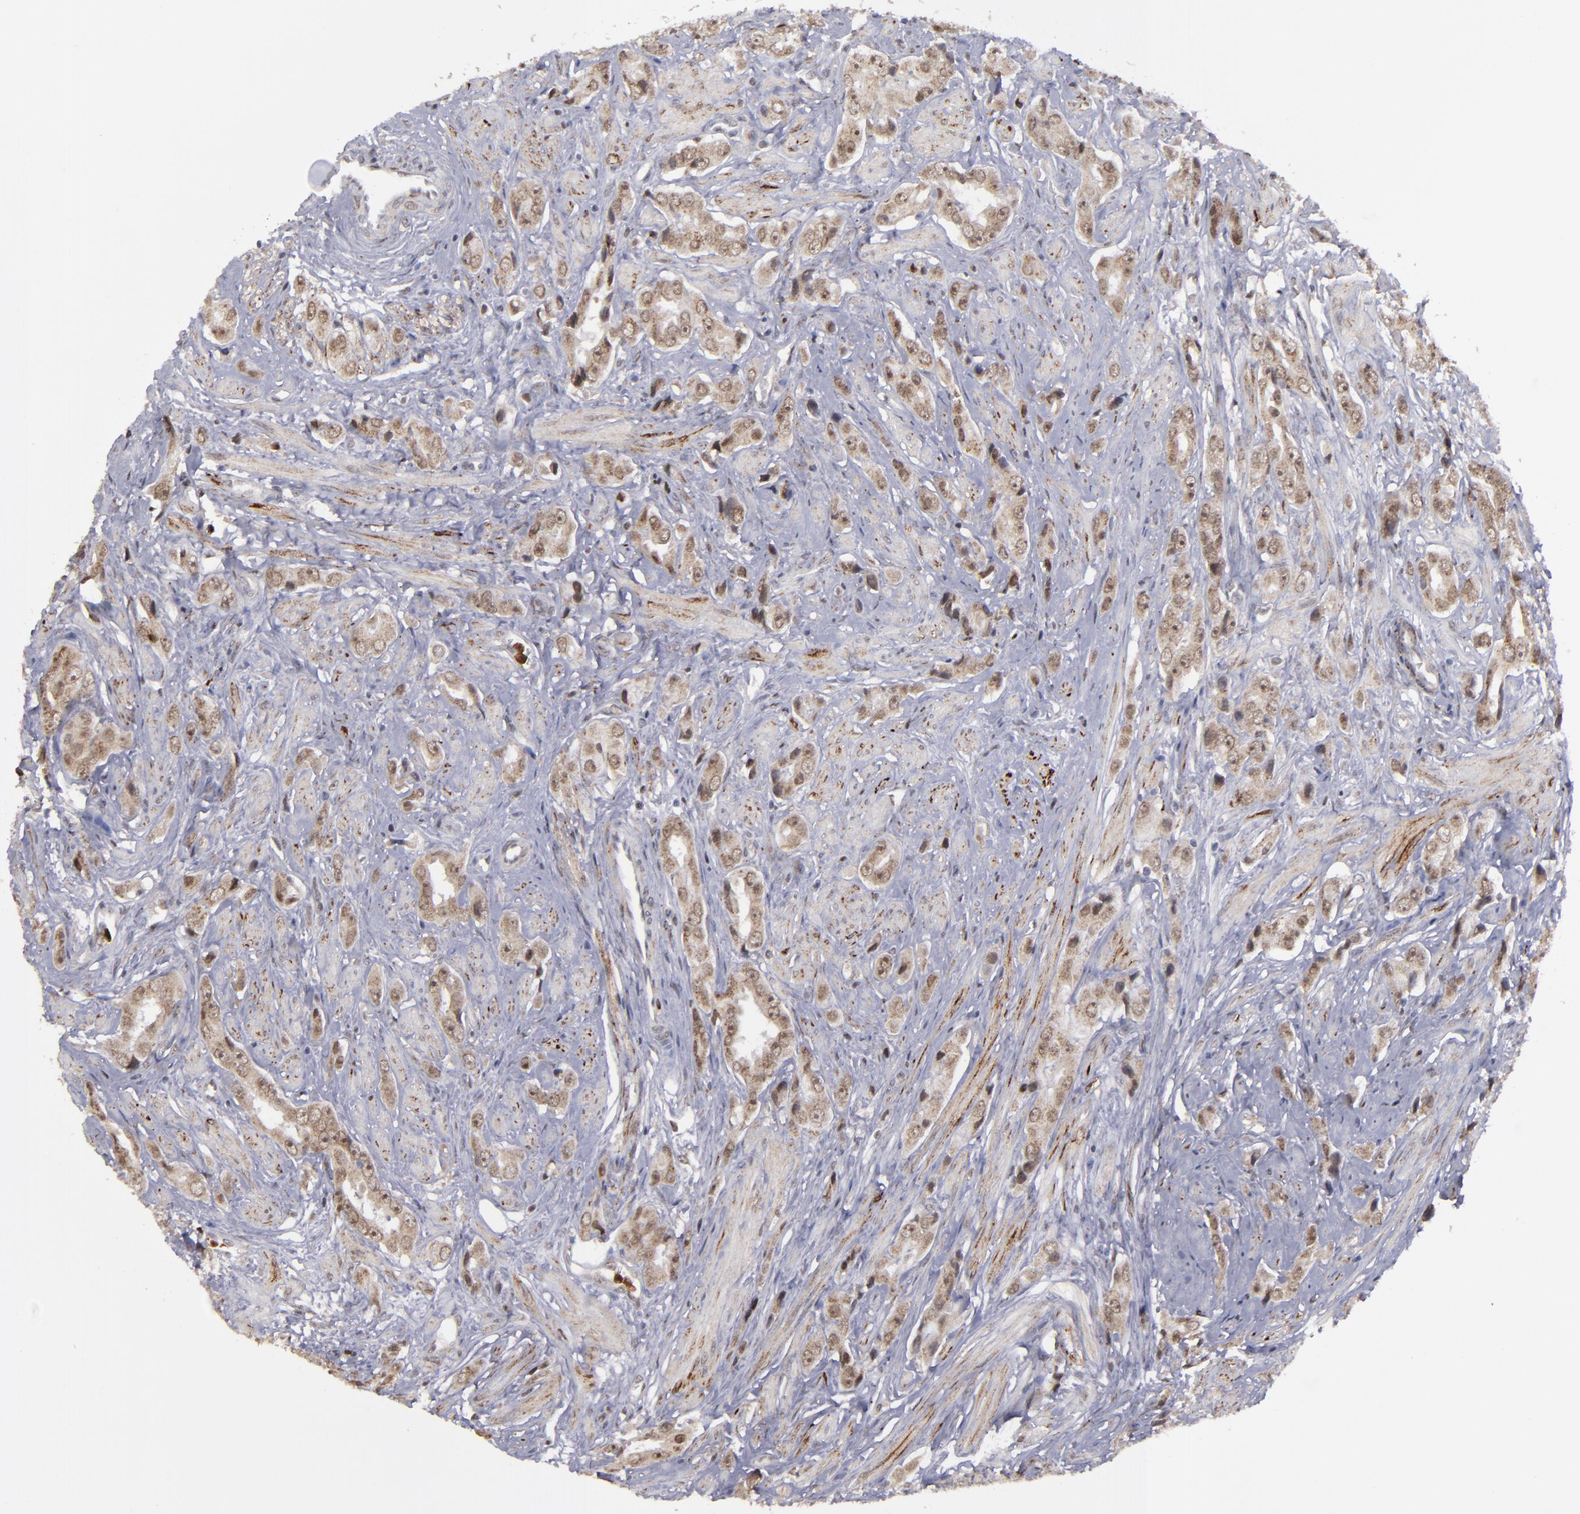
{"staining": {"intensity": "moderate", "quantity": ">75%", "location": "nuclear"}, "tissue": "prostate cancer", "cell_type": "Tumor cells", "image_type": "cancer", "snomed": [{"axis": "morphology", "description": "Adenocarcinoma, Medium grade"}, {"axis": "topography", "description": "Prostate"}], "caption": "Moderate nuclear staining for a protein is present in about >75% of tumor cells of adenocarcinoma (medium-grade) (prostate) using immunohistochemistry.", "gene": "RREB1", "patient": {"sex": "male", "age": 53}}